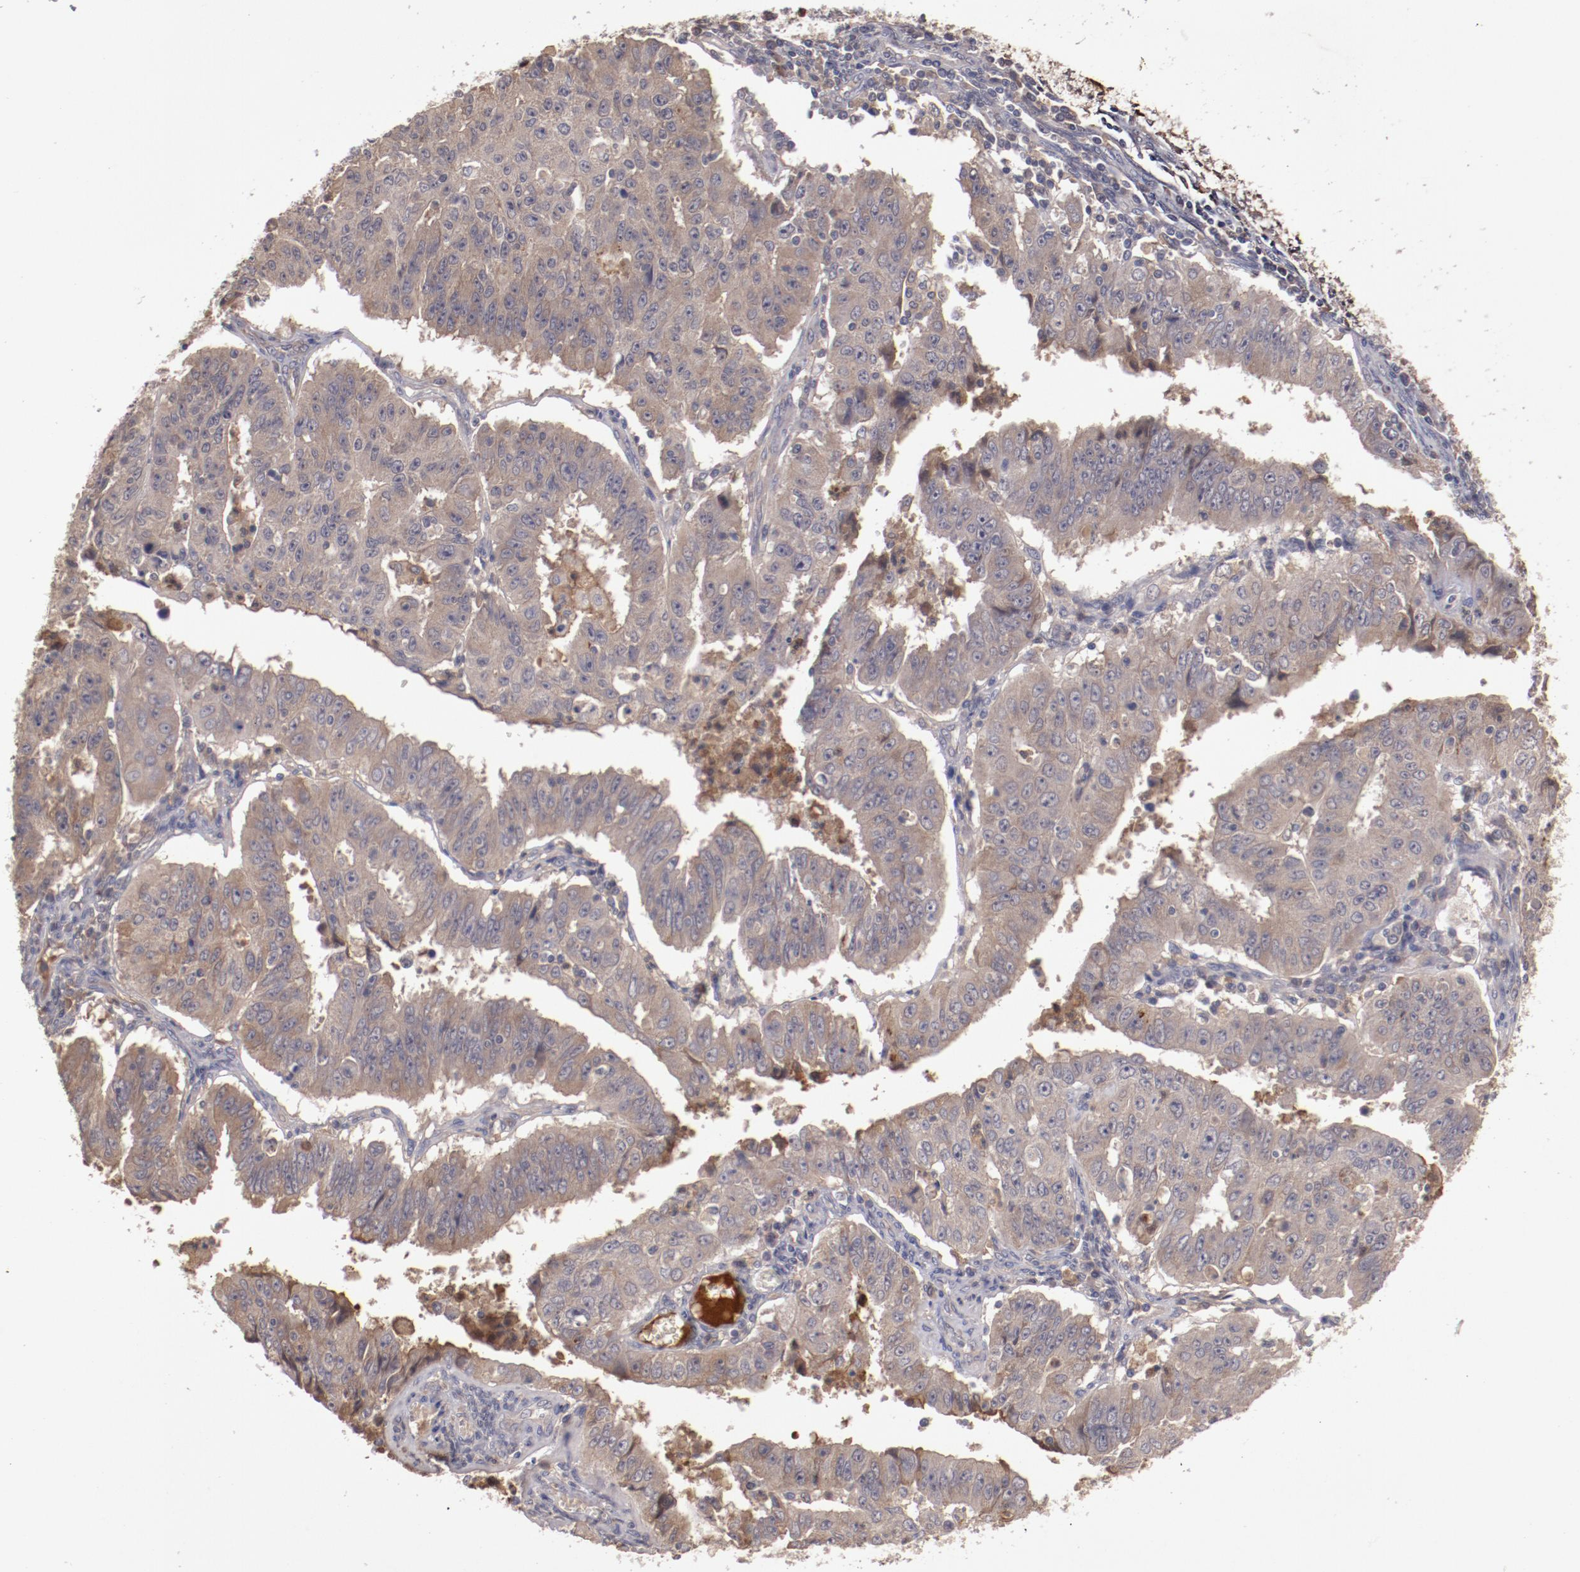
{"staining": {"intensity": "moderate", "quantity": ">75%", "location": "cytoplasmic/membranous"}, "tissue": "endometrial cancer", "cell_type": "Tumor cells", "image_type": "cancer", "snomed": [{"axis": "morphology", "description": "Adenocarcinoma, NOS"}, {"axis": "topography", "description": "Endometrium"}], "caption": "Endometrial cancer stained with a protein marker reveals moderate staining in tumor cells.", "gene": "CP", "patient": {"sex": "female", "age": 42}}